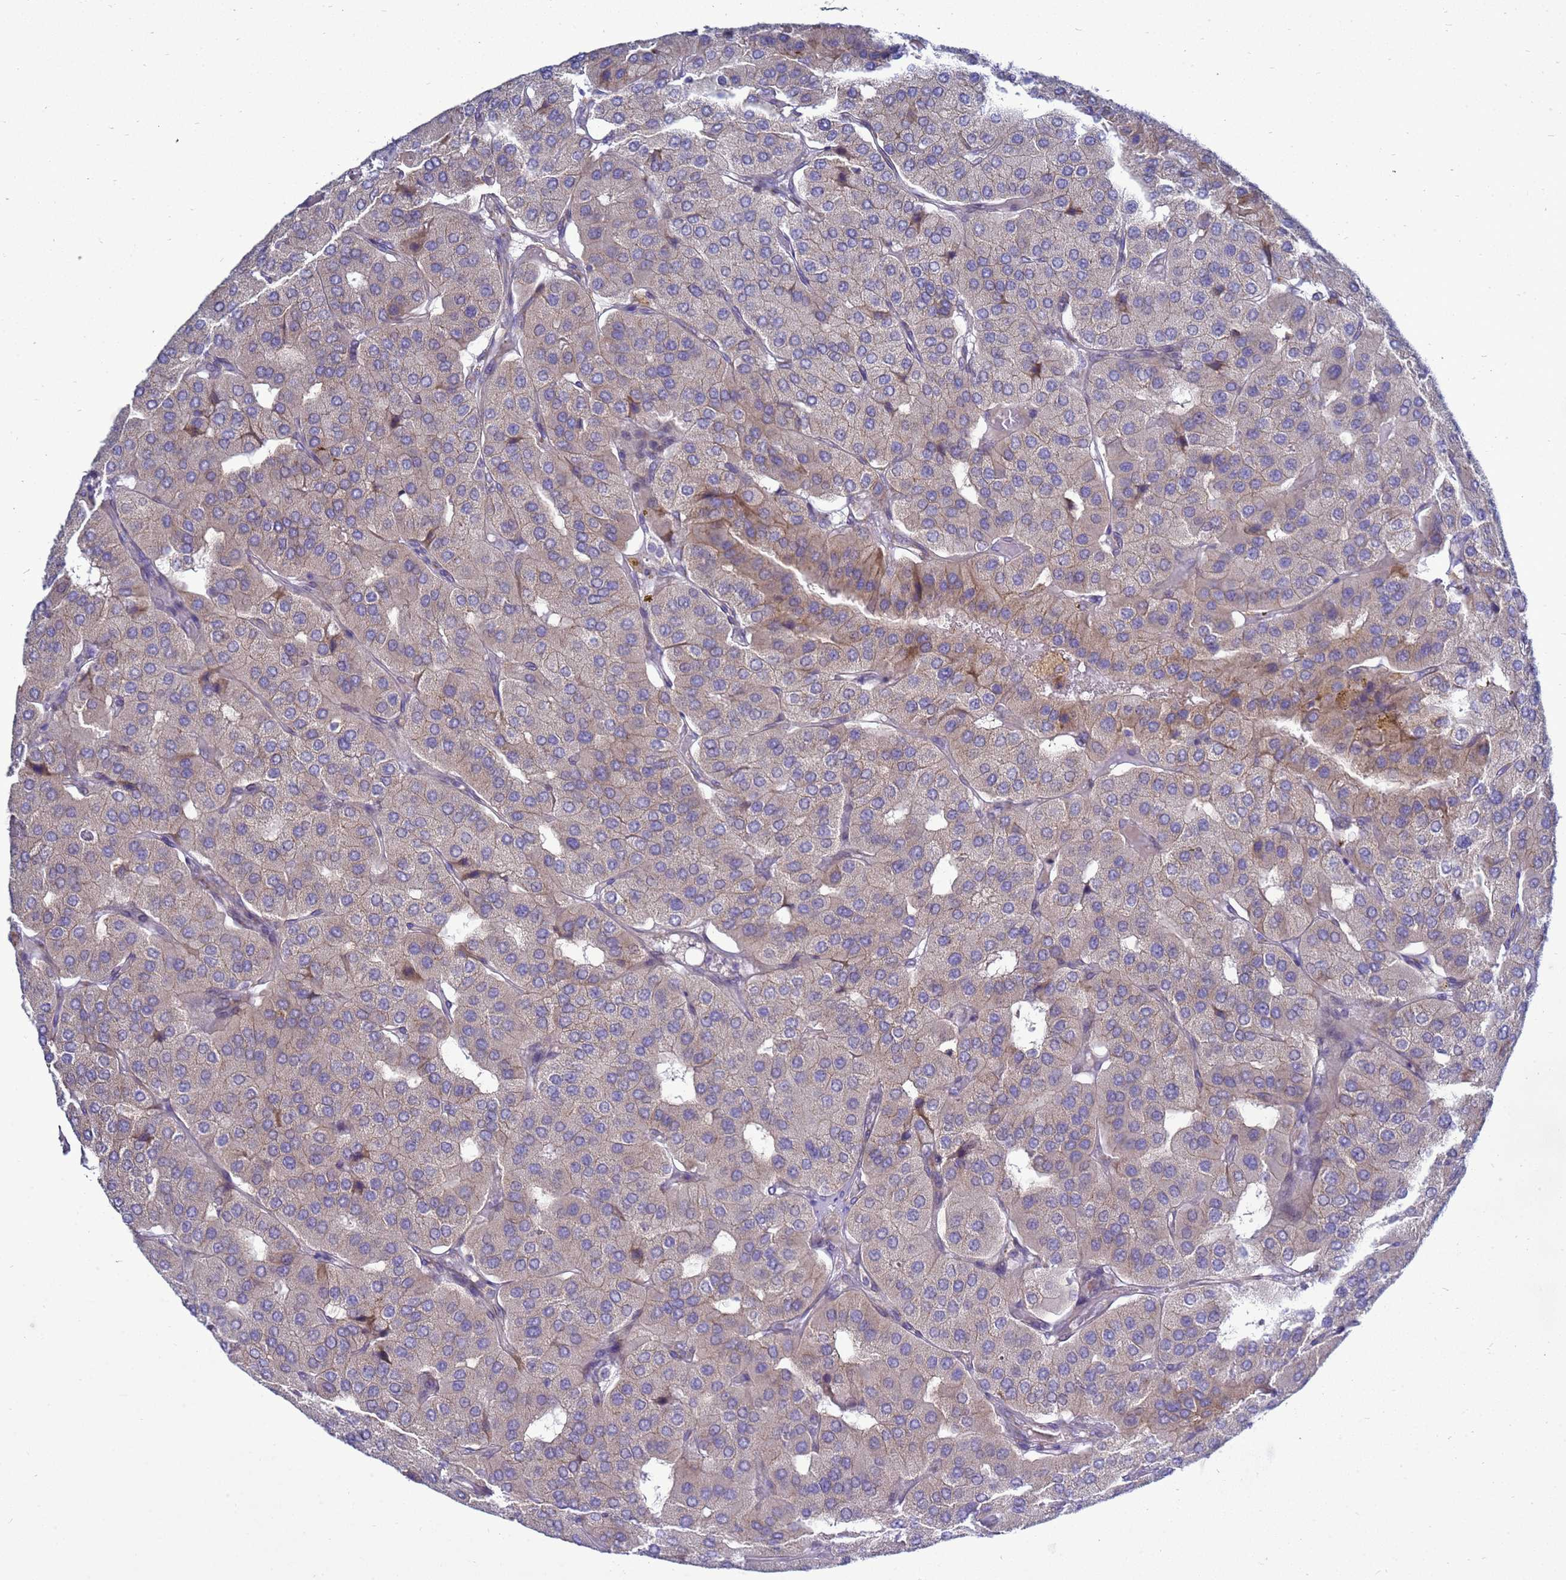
{"staining": {"intensity": "weak", "quantity": "<25%", "location": "cytoplasmic/membranous"}, "tissue": "parathyroid gland", "cell_type": "Glandular cells", "image_type": "normal", "snomed": [{"axis": "morphology", "description": "Normal tissue, NOS"}, {"axis": "morphology", "description": "Adenoma, NOS"}, {"axis": "topography", "description": "Parathyroid gland"}], "caption": "Immunohistochemical staining of unremarkable parathyroid gland exhibits no significant positivity in glandular cells.", "gene": "MON1B", "patient": {"sex": "female", "age": 86}}